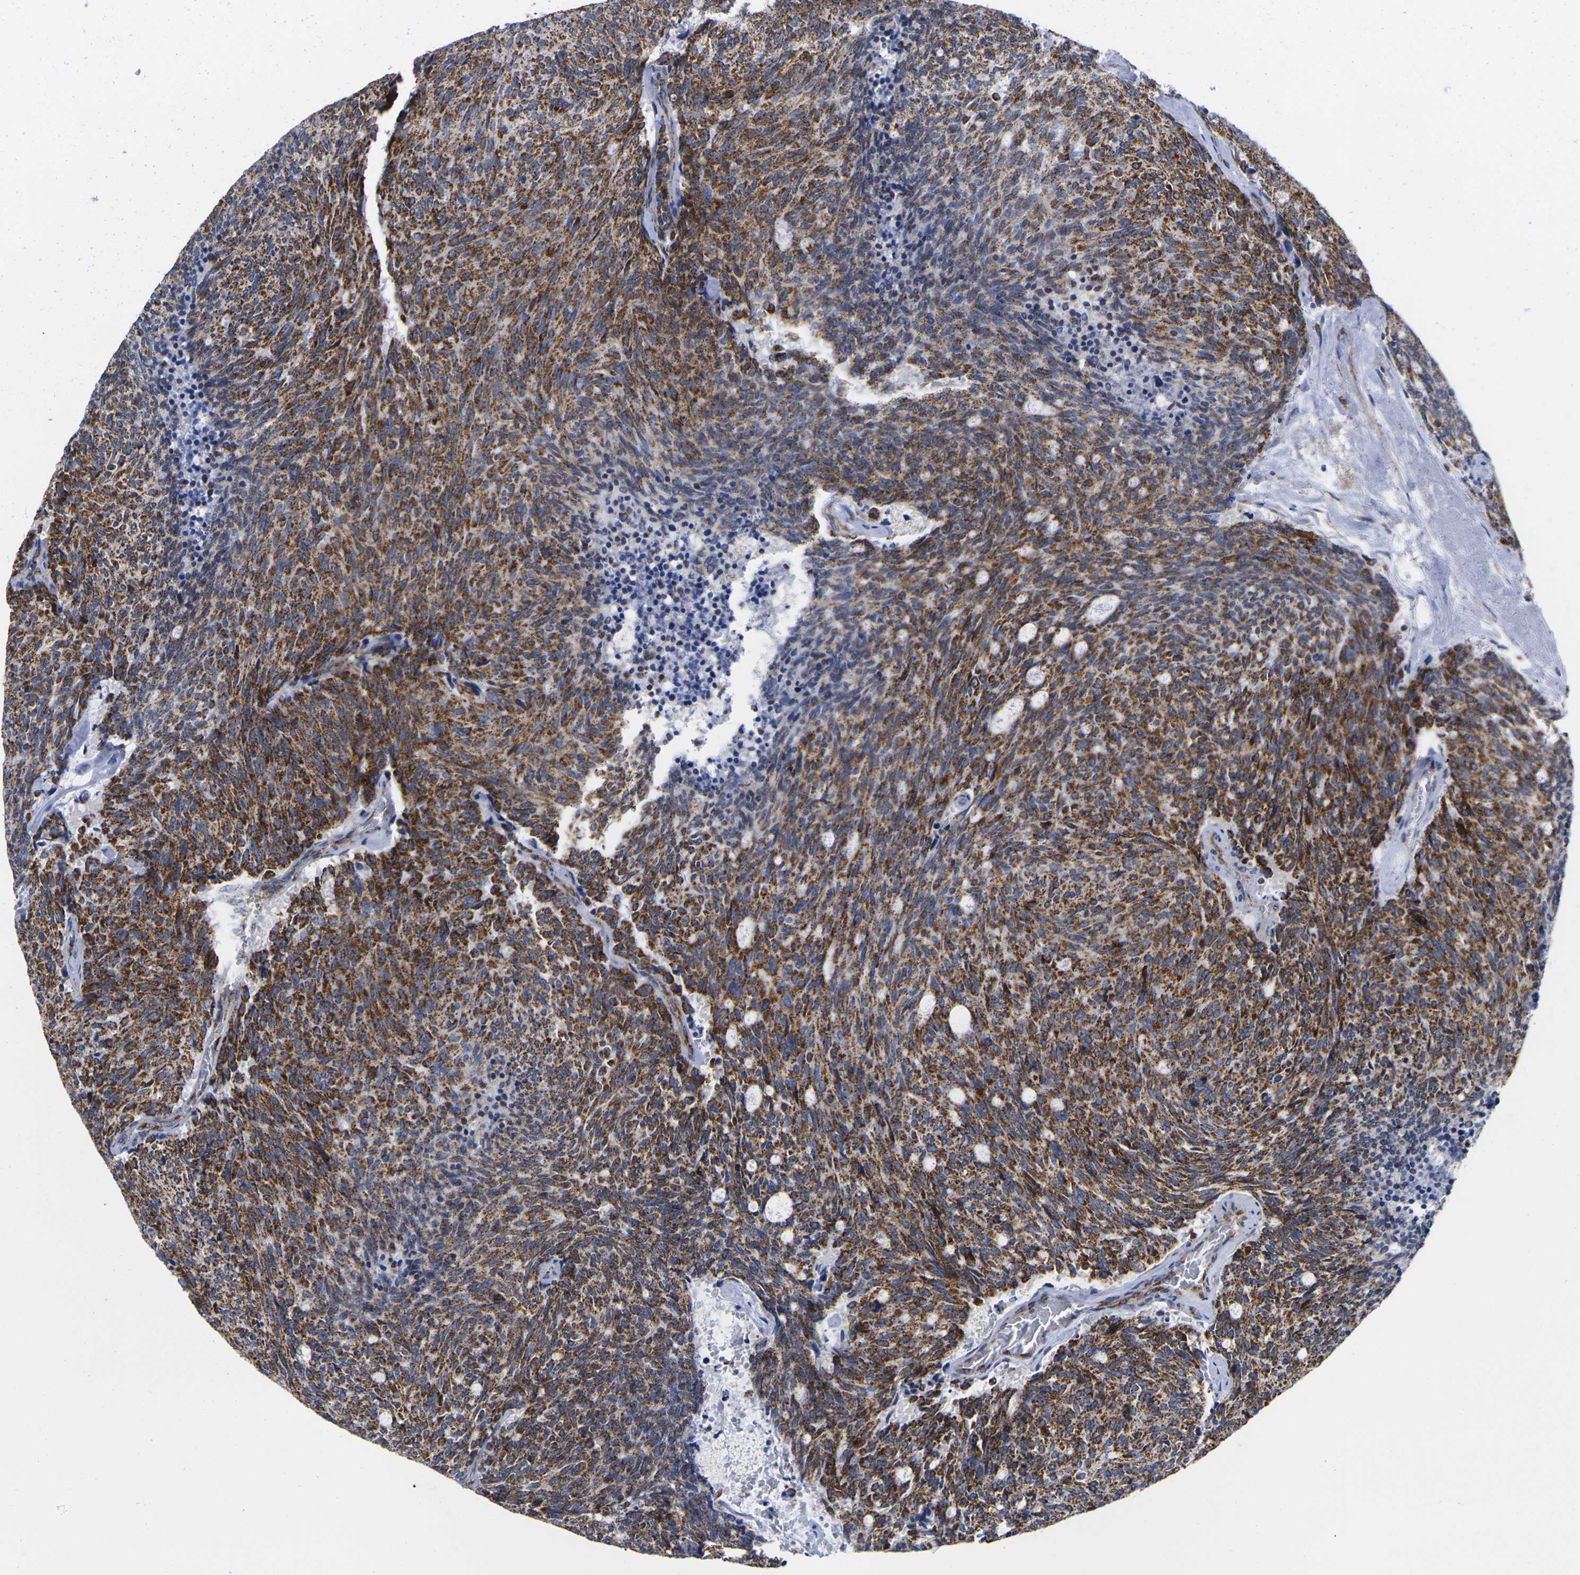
{"staining": {"intensity": "strong", "quantity": ">75%", "location": "cytoplasmic/membranous"}, "tissue": "carcinoid", "cell_type": "Tumor cells", "image_type": "cancer", "snomed": [{"axis": "morphology", "description": "Carcinoid, malignant, NOS"}, {"axis": "topography", "description": "Pancreas"}], "caption": "Human carcinoid stained for a protein (brown) demonstrates strong cytoplasmic/membranous positive staining in approximately >75% of tumor cells.", "gene": "P2RY11", "patient": {"sex": "female", "age": 54}}